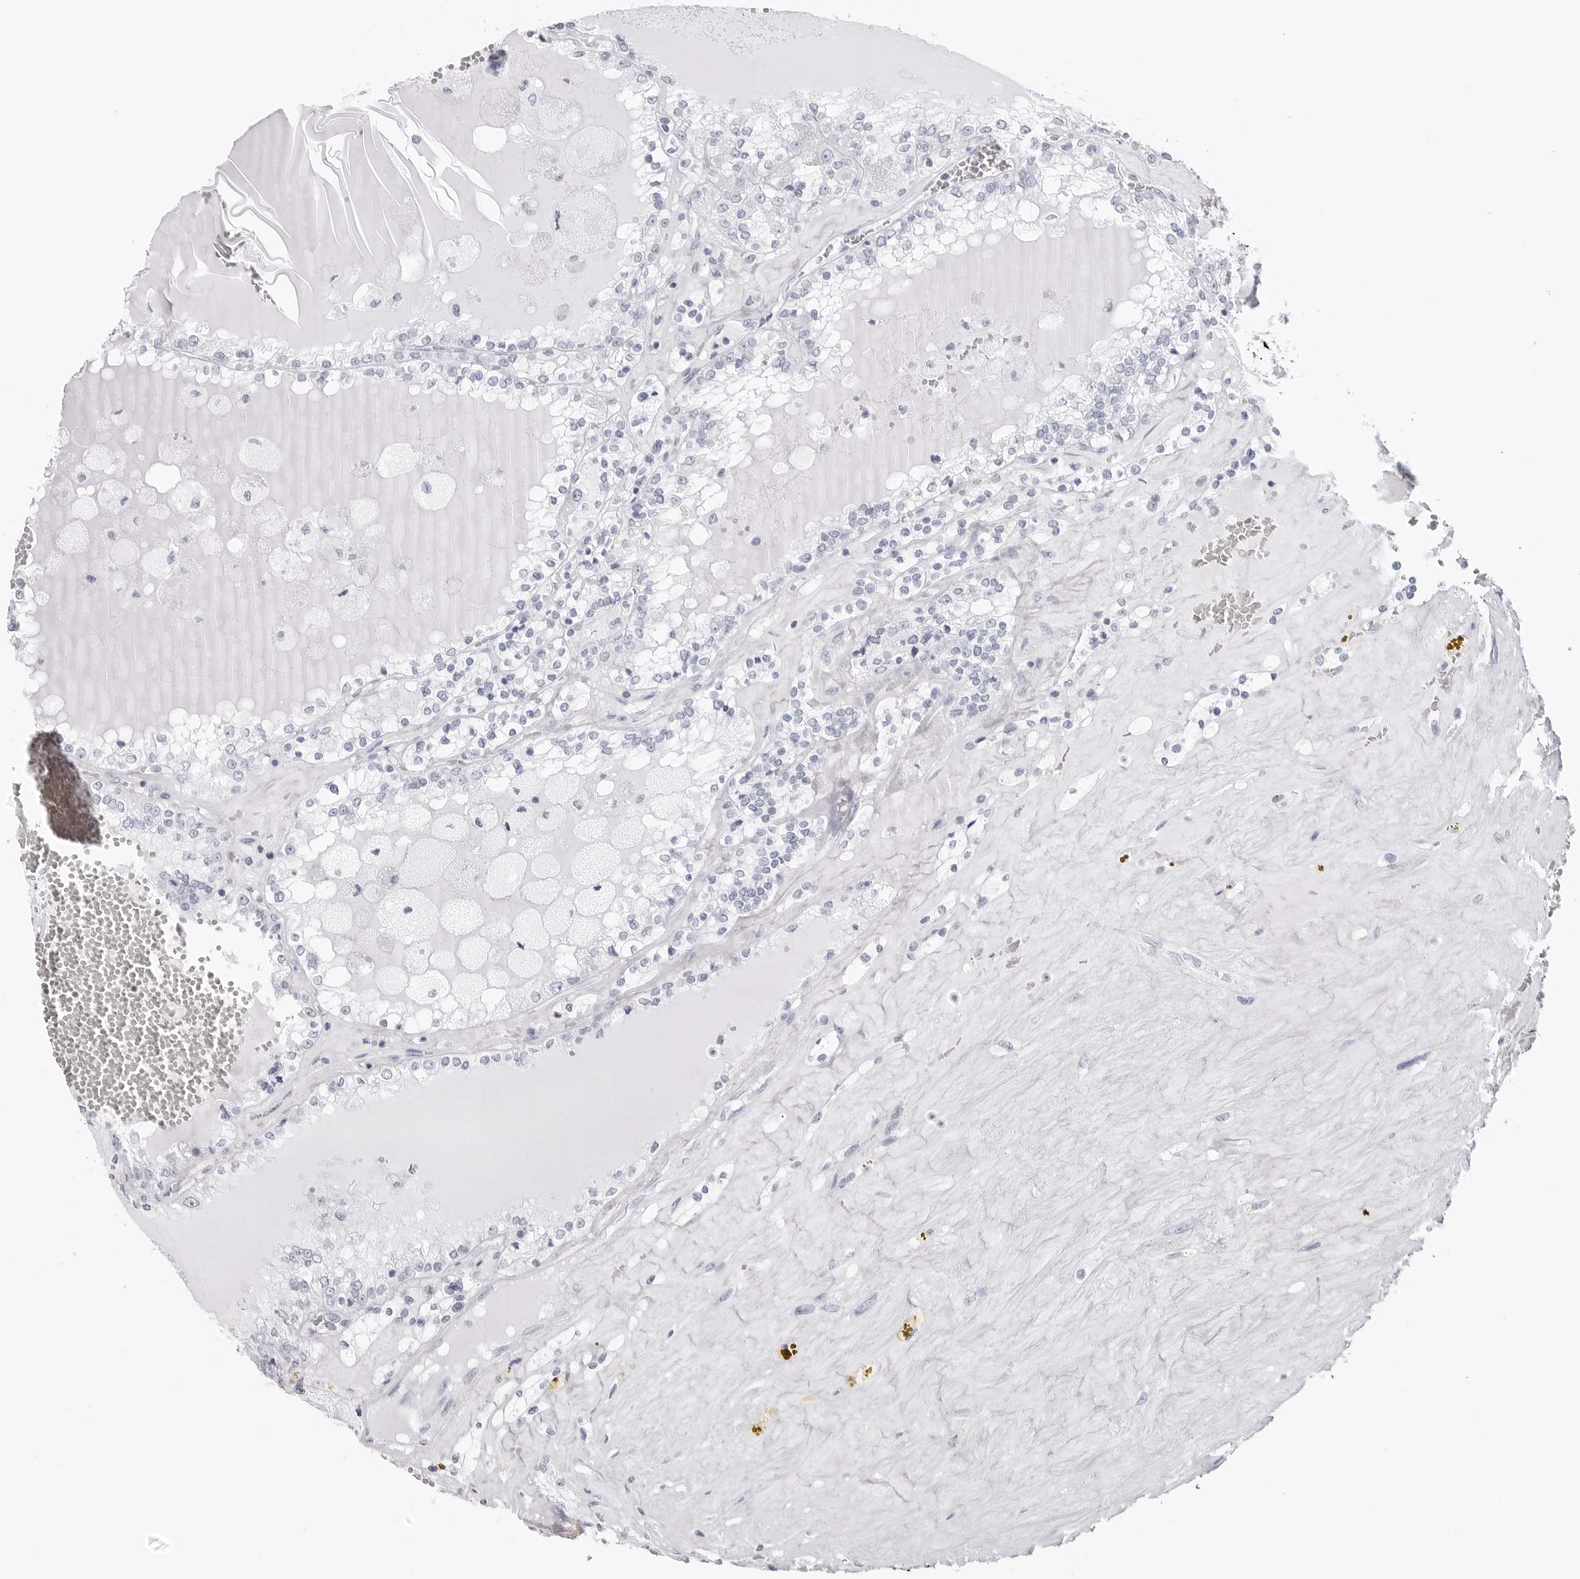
{"staining": {"intensity": "negative", "quantity": "none", "location": "none"}, "tissue": "renal cancer", "cell_type": "Tumor cells", "image_type": "cancer", "snomed": [{"axis": "morphology", "description": "Adenocarcinoma, NOS"}, {"axis": "topography", "description": "Kidney"}], "caption": "The micrograph displays no significant expression in tumor cells of renal cancer.", "gene": "CST2", "patient": {"sex": "female", "age": 56}}